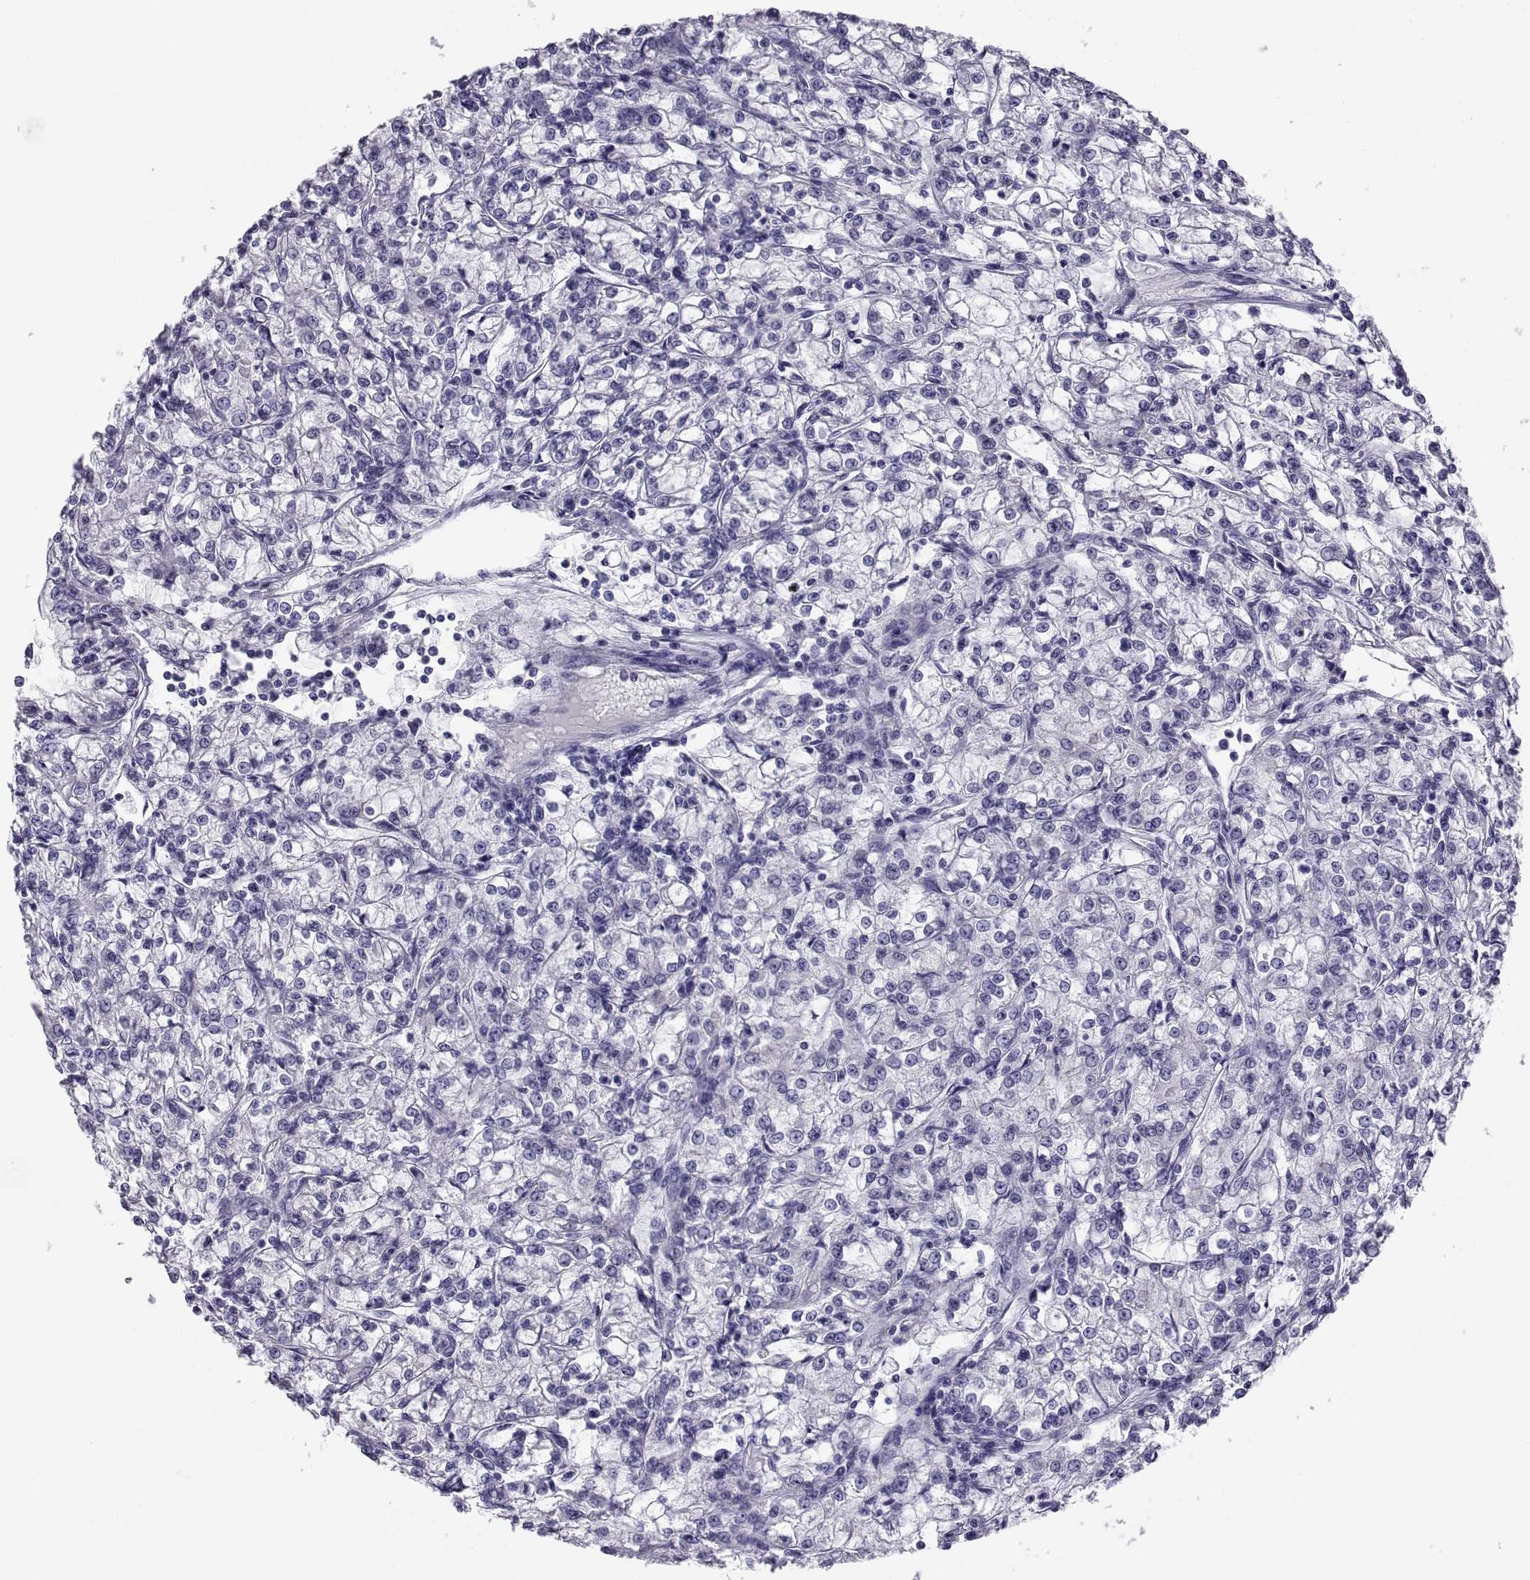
{"staining": {"intensity": "negative", "quantity": "none", "location": "none"}, "tissue": "renal cancer", "cell_type": "Tumor cells", "image_type": "cancer", "snomed": [{"axis": "morphology", "description": "Adenocarcinoma, NOS"}, {"axis": "topography", "description": "Kidney"}], "caption": "Tumor cells are negative for brown protein staining in renal cancer (adenocarcinoma).", "gene": "RHOXF2", "patient": {"sex": "female", "age": 59}}